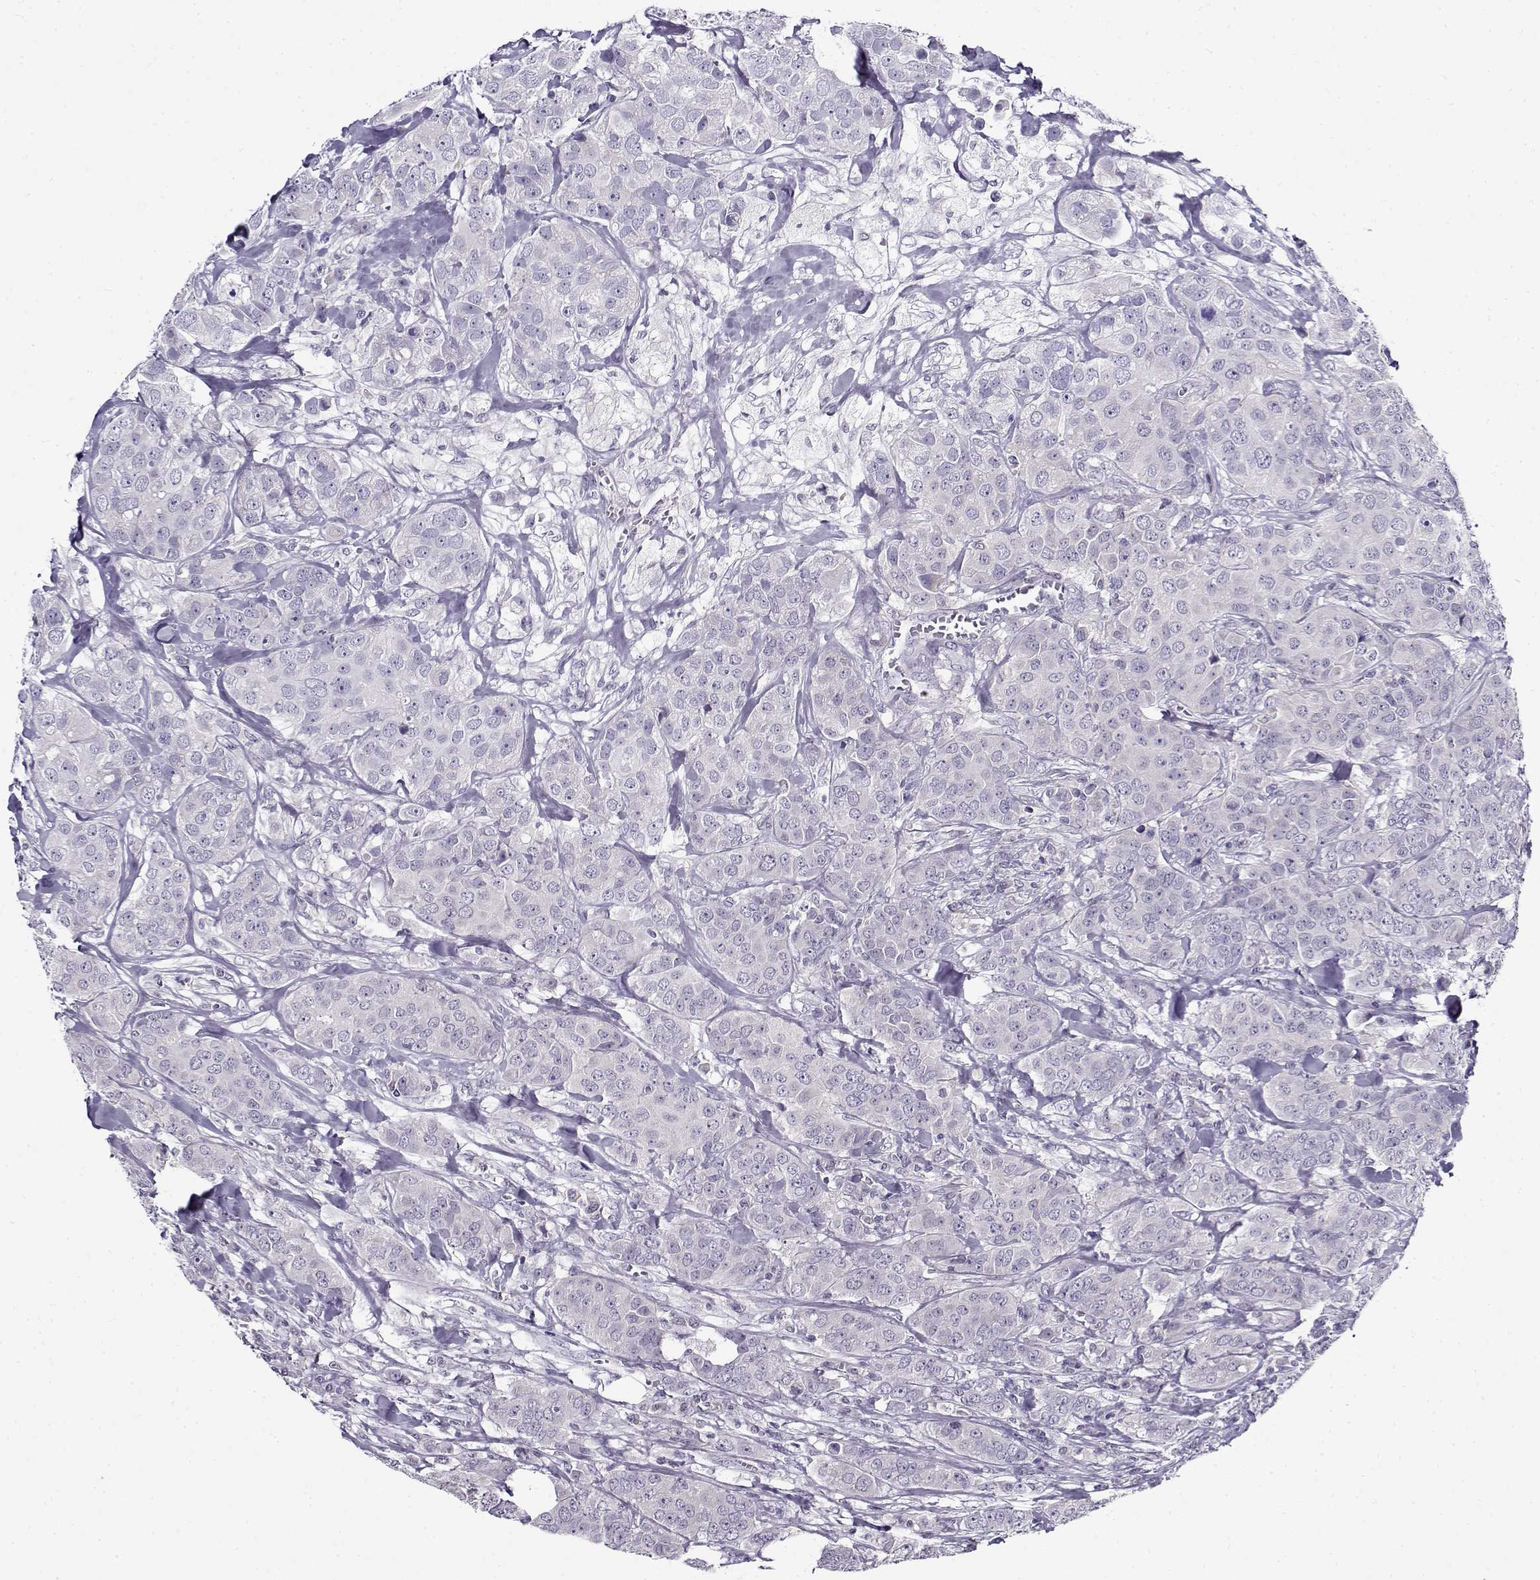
{"staining": {"intensity": "negative", "quantity": "none", "location": "none"}, "tissue": "breast cancer", "cell_type": "Tumor cells", "image_type": "cancer", "snomed": [{"axis": "morphology", "description": "Duct carcinoma"}, {"axis": "topography", "description": "Breast"}], "caption": "There is no significant positivity in tumor cells of infiltrating ductal carcinoma (breast).", "gene": "FEZF1", "patient": {"sex": "female", "age": 43}}